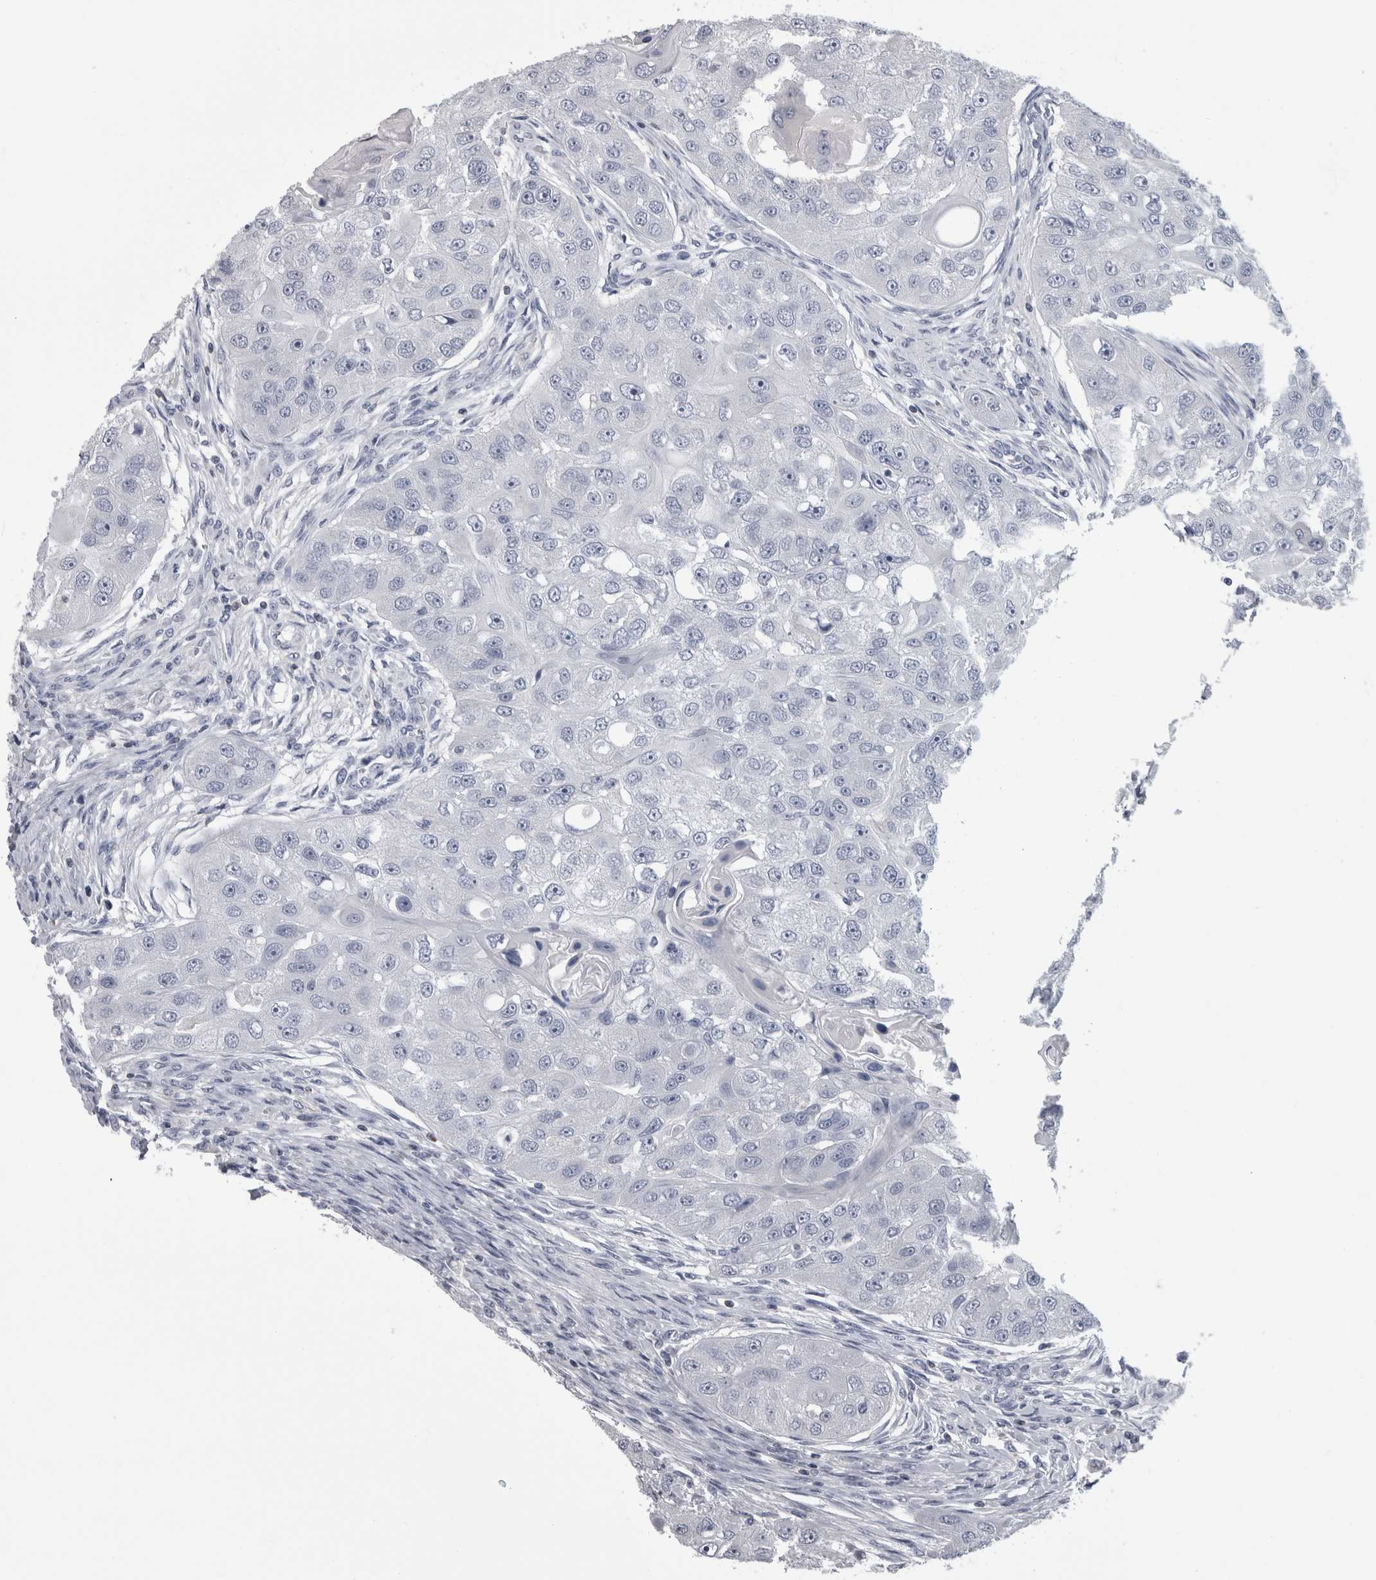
{"staining": {"intensity": "negative", "quantity": "none", "location": "none"}, "tissue": "head and neck cancer", "cell_type": "Tumor cells", "image_type": "cancer", "snomed": [{"axis": "morphology", "description": "Normal tissue, NOS"}, {"axis": "morphology", "description": "Squamous cell carcinoma, NOS"}, {"axis": "topography", "description": "Skeletal muscle"}, {"axis": "topography", "description": "Head-Neck"}], "caption": "There is no significant expression in tumor cells of head and neck squamous cell carcinoma.", "gene": "AFMID", "patient": {"sex": "male", "age": 51}}